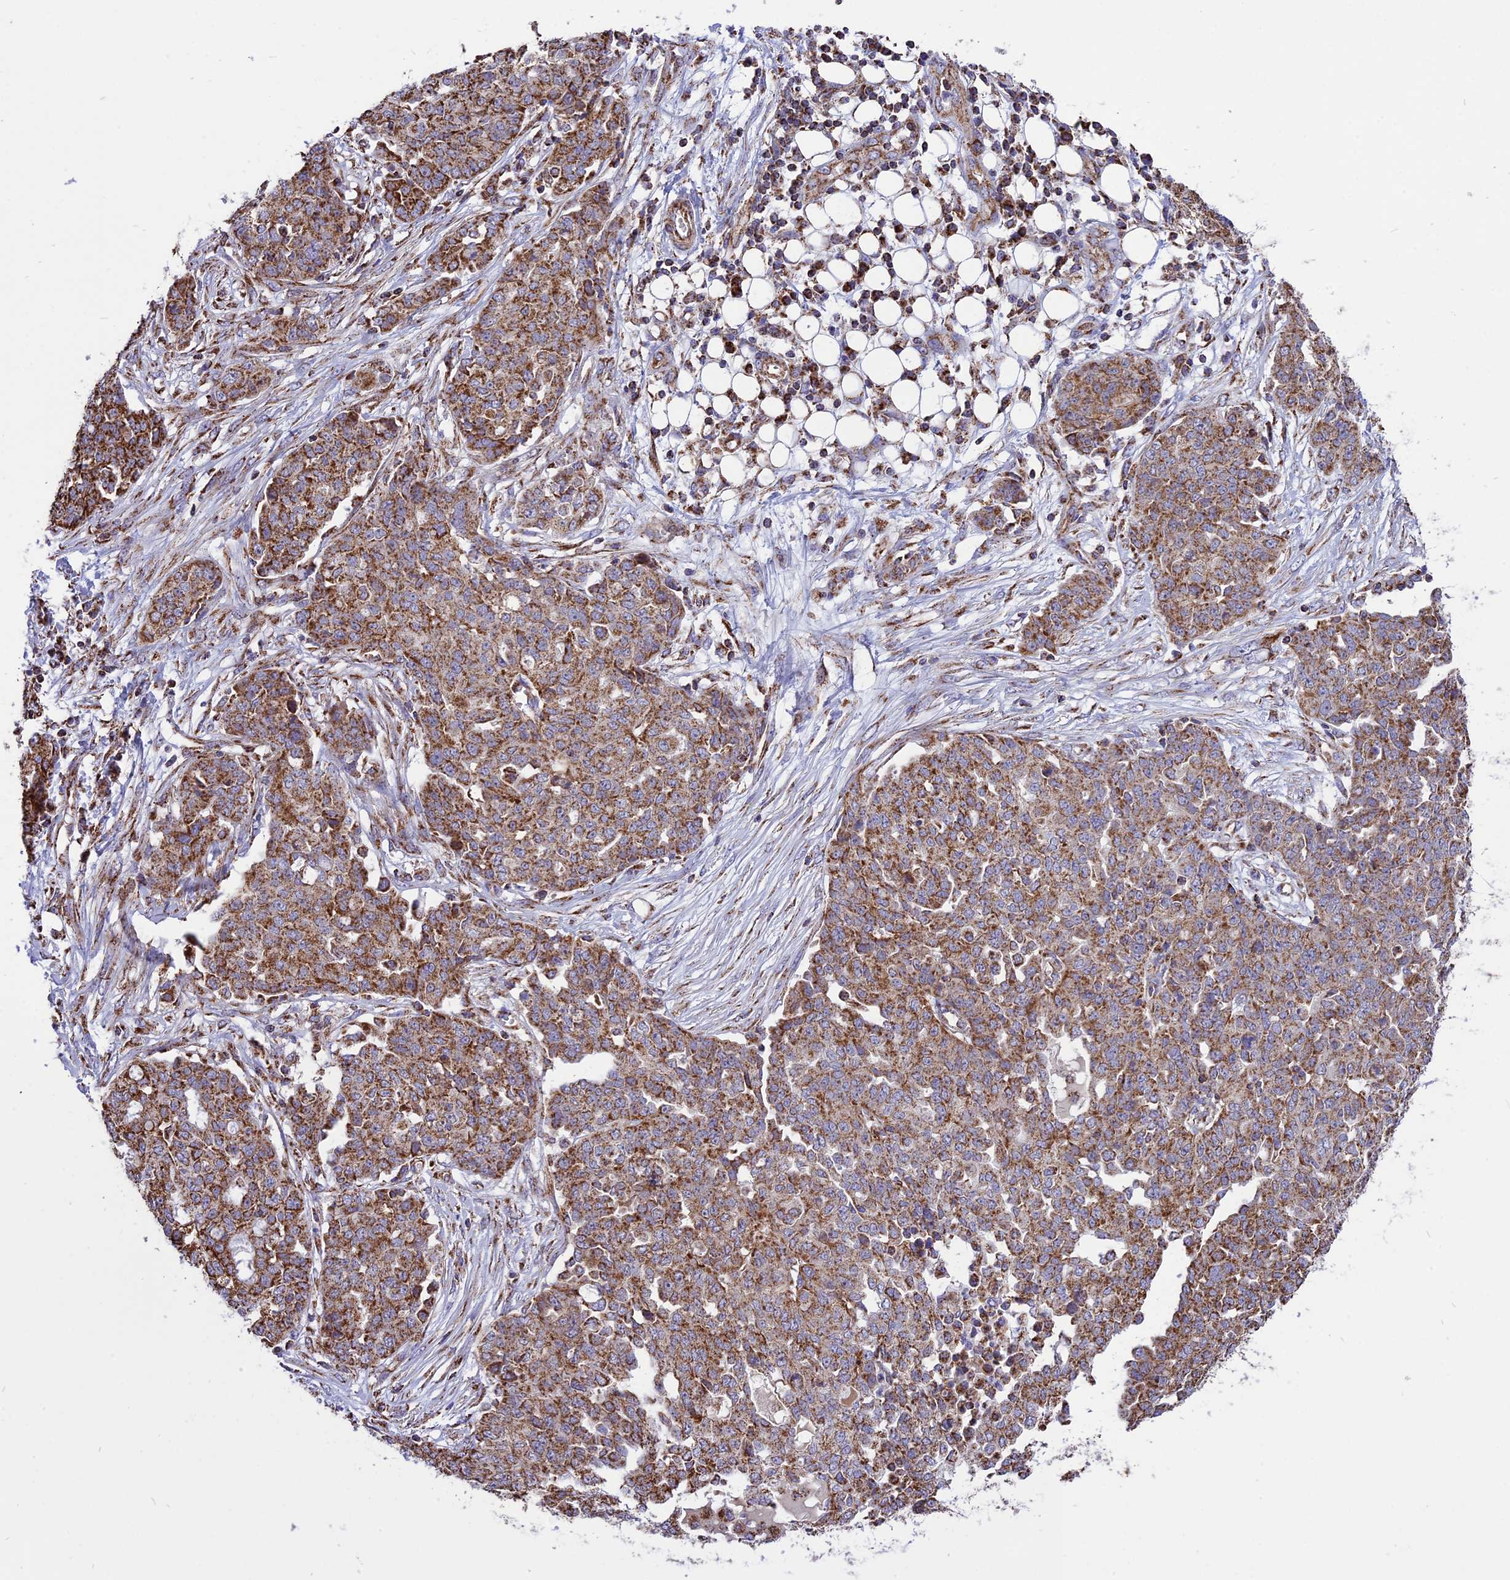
{"staining": {"intensity": "moderate", "quantity": ">75%", "location": "cytoplasmic/membranous"}, "tissue": "ovarian cancer", "cell_type": "Tumor cells", "image_type": "cancer", "snomed": [{"axis": "morphology", "description": "Cystadenocarcinoma, serous, NOS"}, {"axis": "topography", "description": "Soft tissue"}, {"axis": "topography", "description": "Ovary"}], "caption": "Immunohistochemical staining of ovarian cancer displays medium levels of moderate cytoplasmic/membranous protein positivity in approximately >75% of tumor cells.", "gene": "TTC4", "patient": {"sex": "female", "age": 57}}